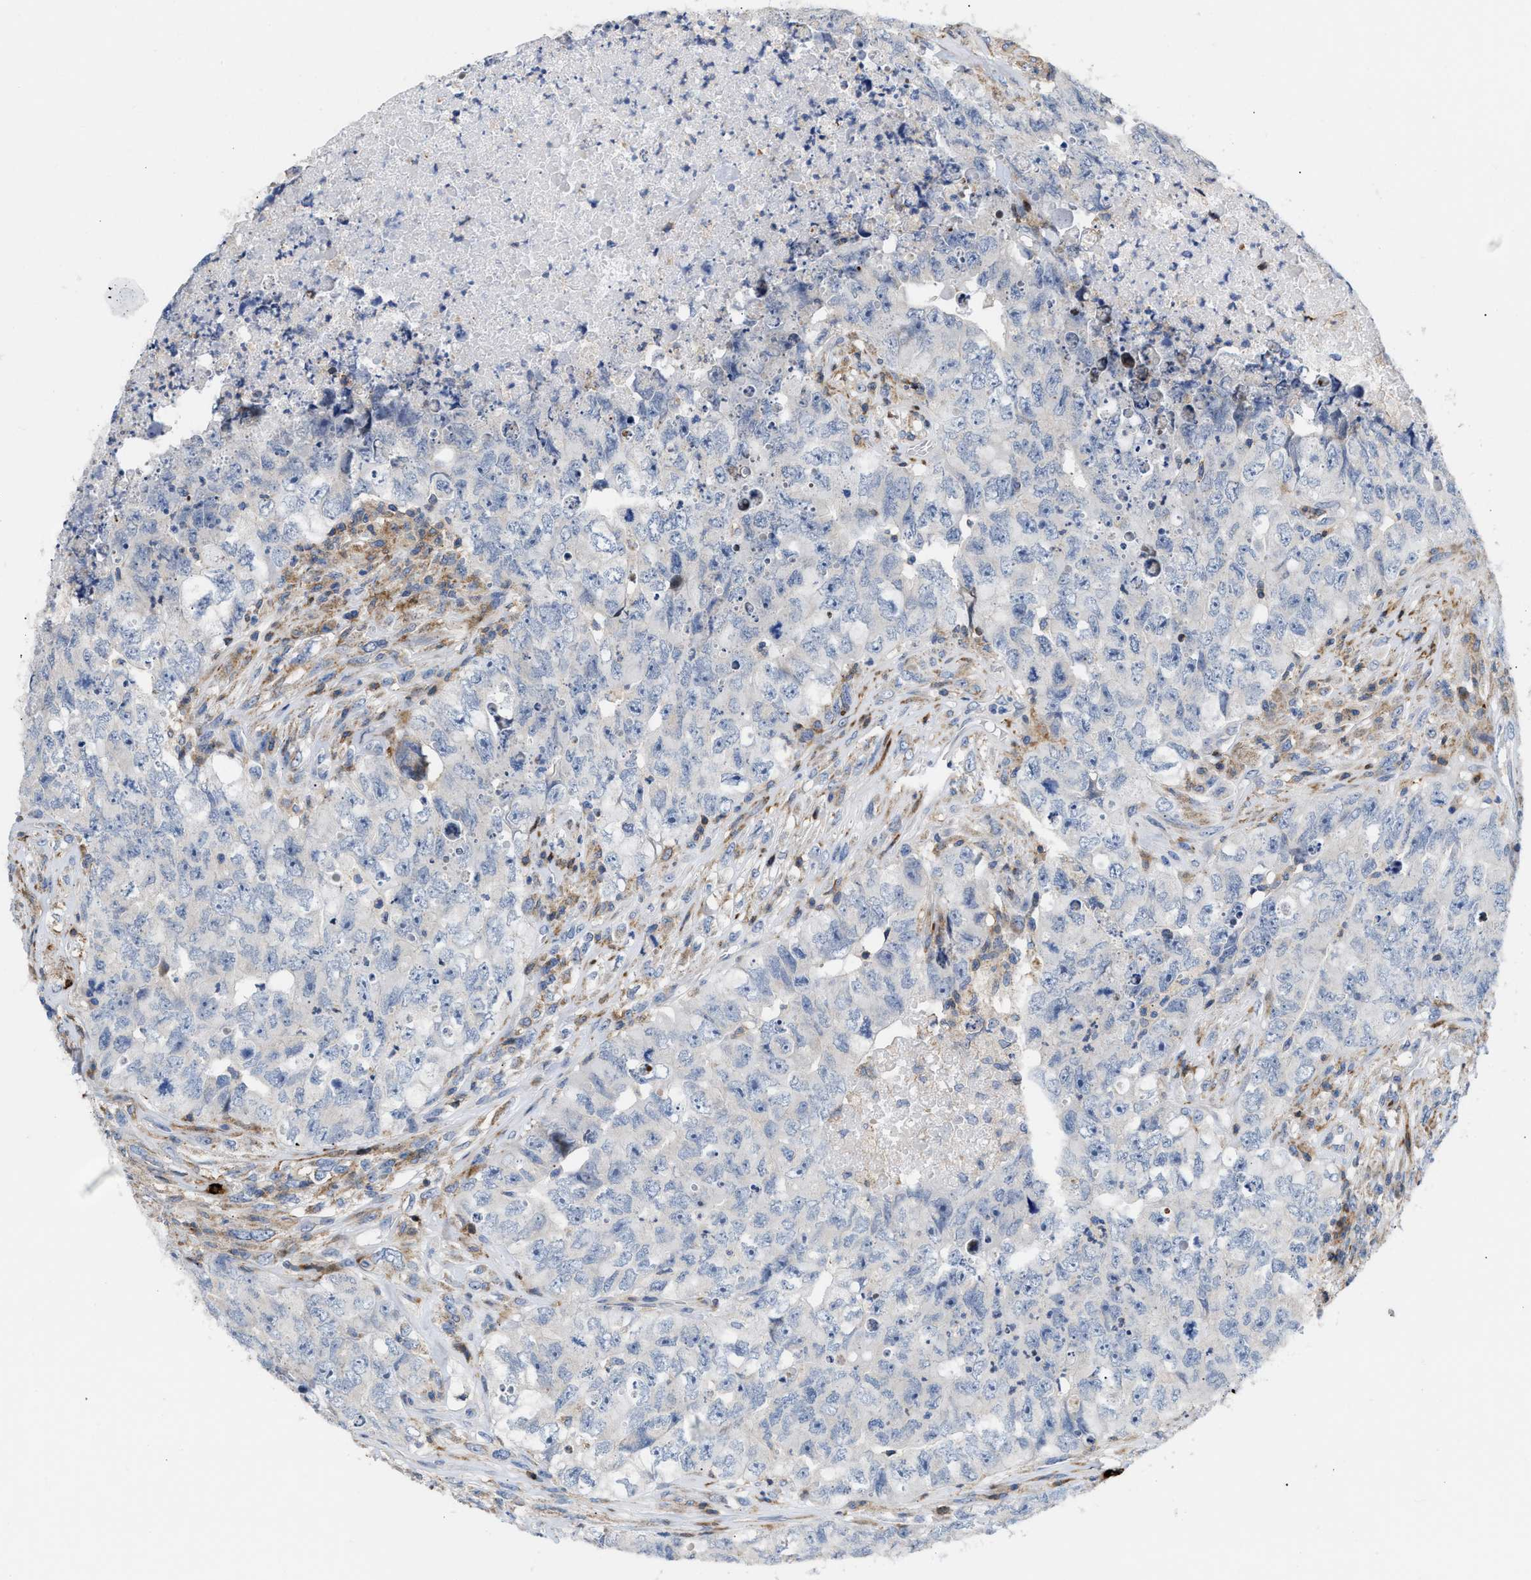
{"staining": {"intensity": "negative", "quantity": "none", "location": "none"}, "tissue": "testis cancer", "cell_type": "Tumor cells", "image_type": "cancer", "snomed": [{"axis": "morphology", "description": "Carcinoma, Embryonal, NOS"}, {"axis": "topography", "description": "Testis"}], "caption": "Immunohistochemistry (IHC) image of human testis cancer (embryonal carcinoma) stained for a protein (brown), which reveals no staining in tumor cells. (DAB immunohistochemistry (IHC), high magnification).", "gene": "ATP9A", "patient": {"sex": "male", "age": 32}}